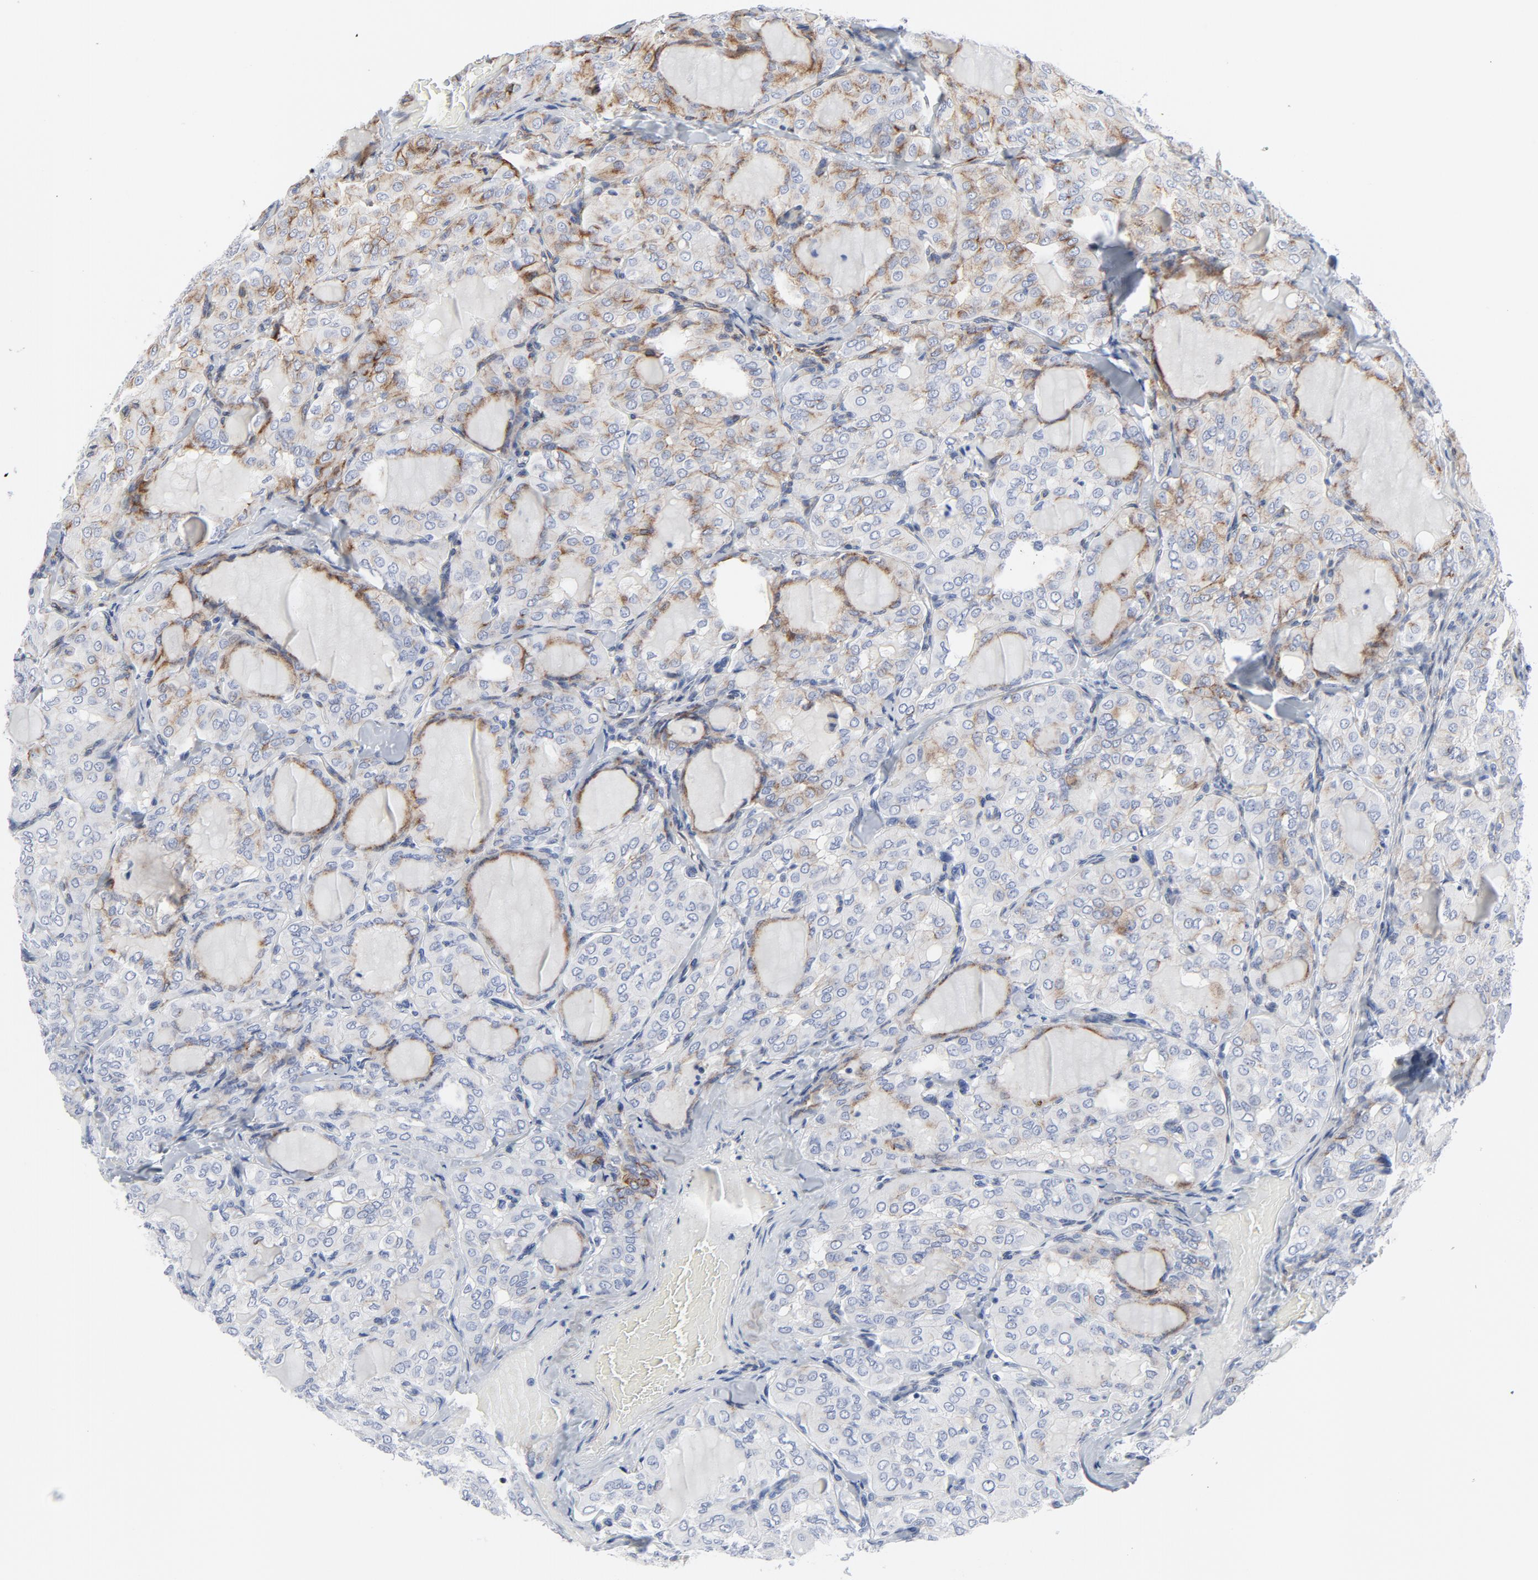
{"staining": {"intensity": "weak", "quantity": "<25%", "location": "cytoplasmic/membranous"}, "tissue": "thyroid cancer", "cell_type": "Tumor cells", "image_type": "cancer", "snomed": [{"axis": "morphology", "description": "Papillary adenocarcinoma, NOS"}, {"axis": "topography", "description": "Thyroid gland"}], "caption": "Thyroid papillary adenocarcinoma was stained to show a protein in brown. There is no significant positivity in tumor cells. The staining was performed using DAB to visualize the protein expression in brown, while the nuclei were stained in blue with hematoxylin (Magnification: 20x).", "gene": "TUBB1", "patient": {"sex": "male", "age": 20}}